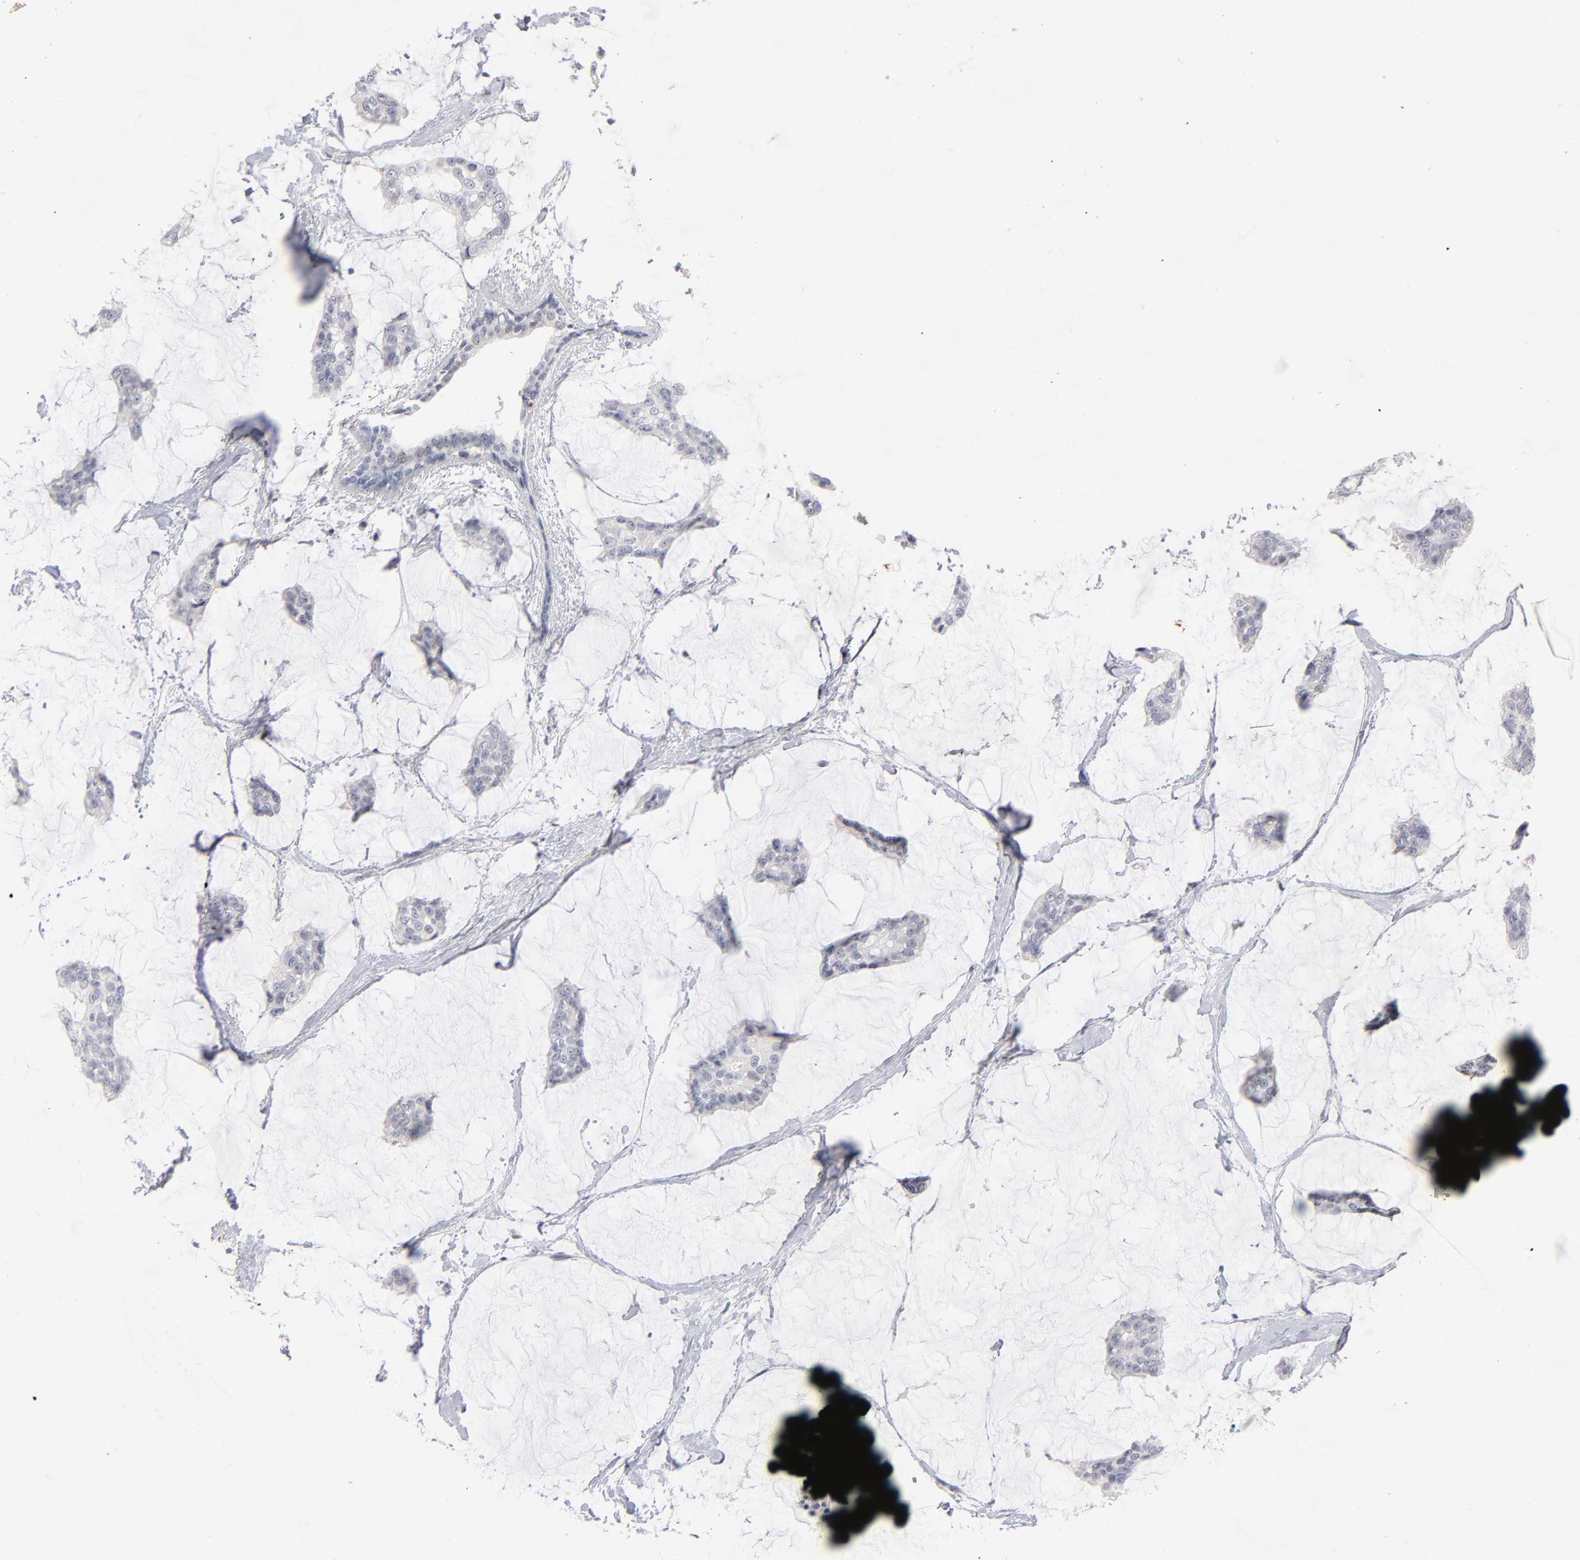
{"staining": {"intensity": "negative", "quantity": "none", "location": "none"}, "tissue": "breast cancer", "cell_type": "Tumor cells", "image_type": "cancer", "snomed": [{"axis": "morphology", "description": "Duct carcinoma"}, {"axis": "topography", "description": "Breast"}], "caption": "Immunohistochemical staining of invasive ductal carcinoma (breast) reveals no significant expression in tumor cells.", "gene": "KHNYN", "patient": {"sex": "female", "age": 93}}